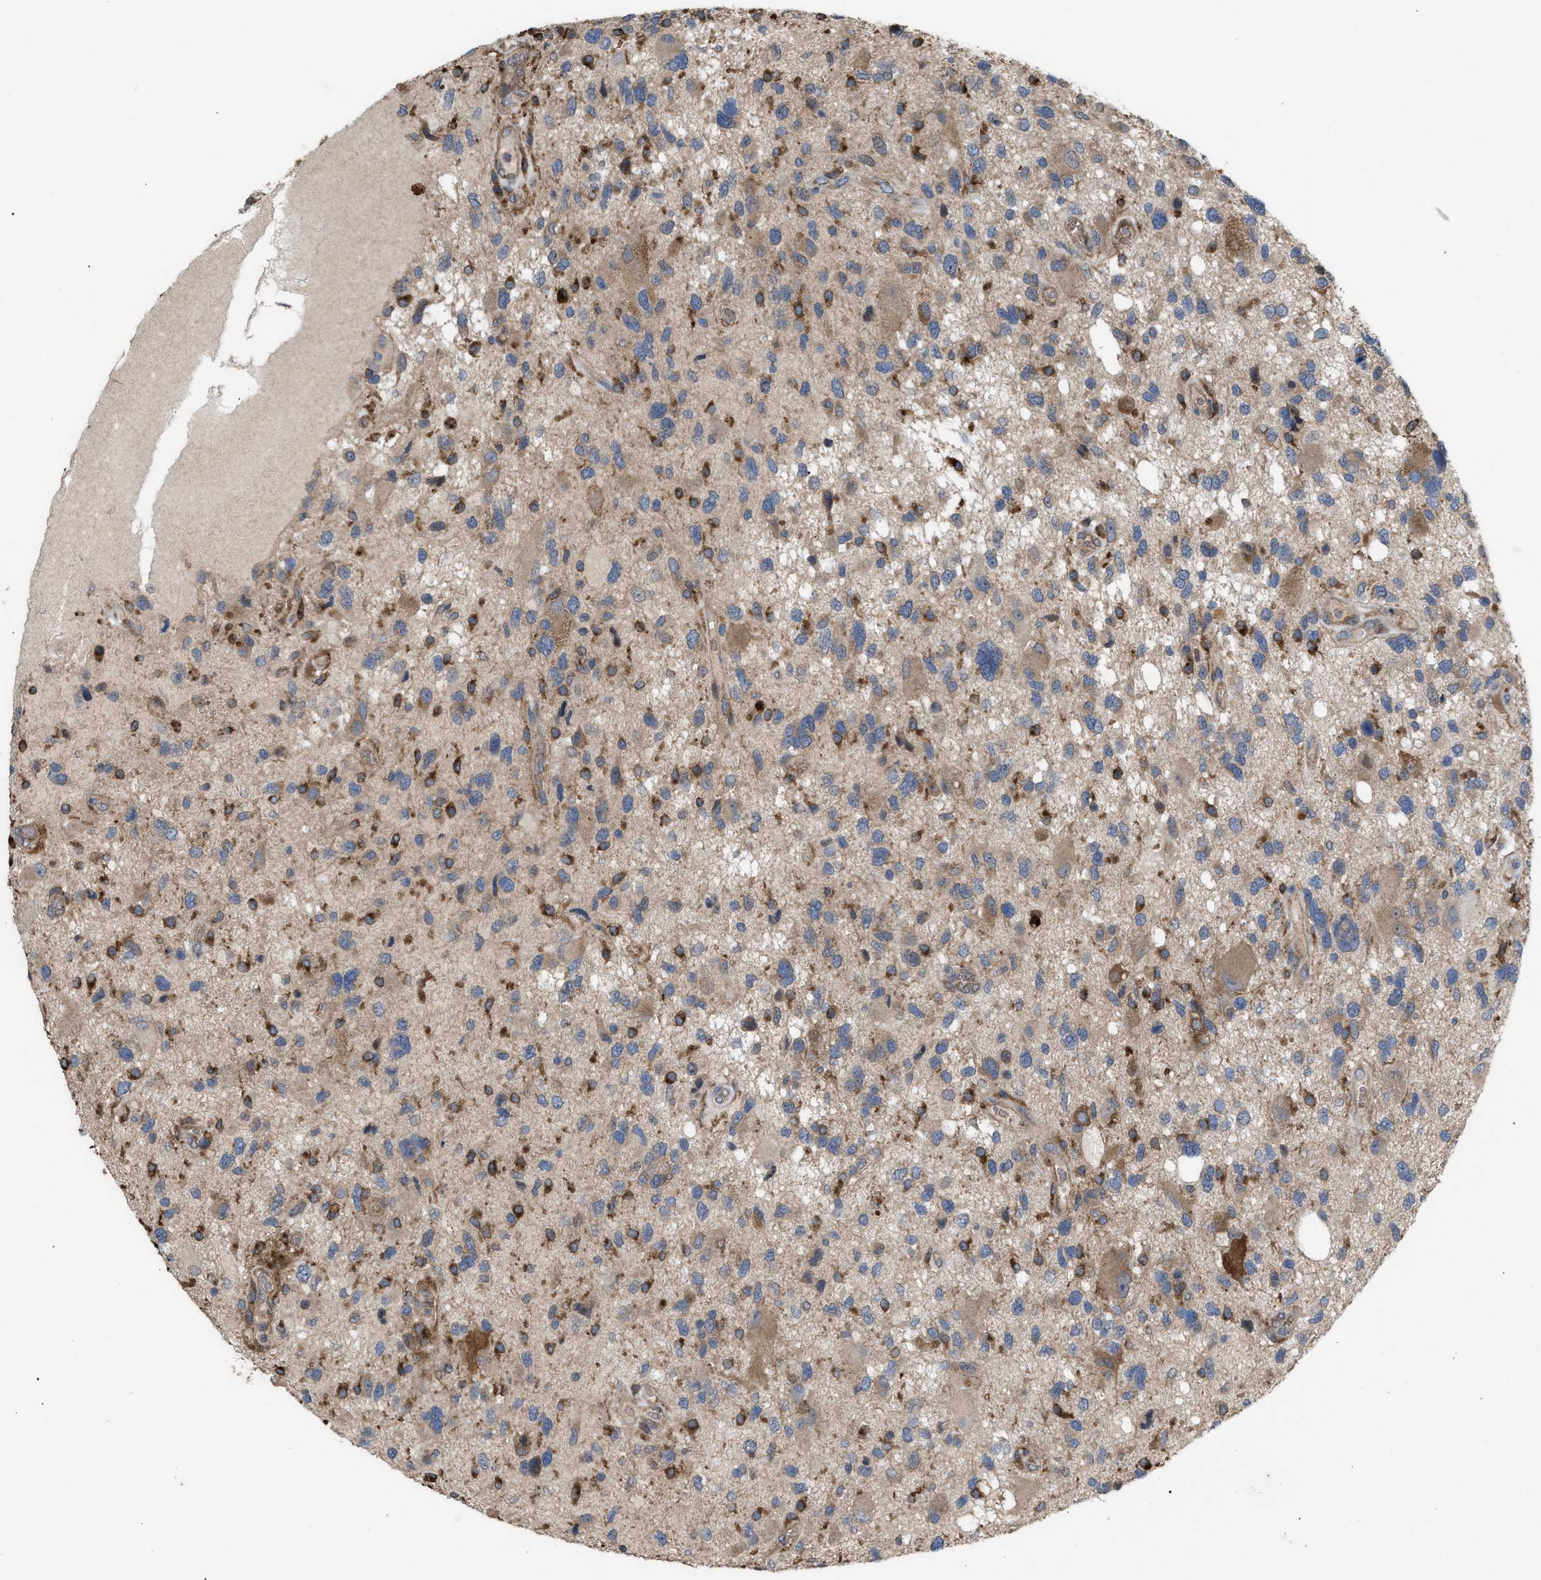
{"staining": {"intensity": "moderate", "quantity": ">75%", "location": "cytoplasmic/membranous"}, "tissue": "glioma", "cell_type": "Tumor cells", "image_type": "cancer", "snomed": [{"axis": "morphology", "description": "Glioma, malignant, High grade"}, {"axis": "topography", "description": "Brain"}], "caption": "High-power microscopy captured an immunohistochemistry (IHC) micrograph of glioma, revealing moderate cytoplasmic/membranous positivity in approximately >75% of tumor cells.", "gene": "GCC1", "patient": {"sex": "male", "age": 33}}